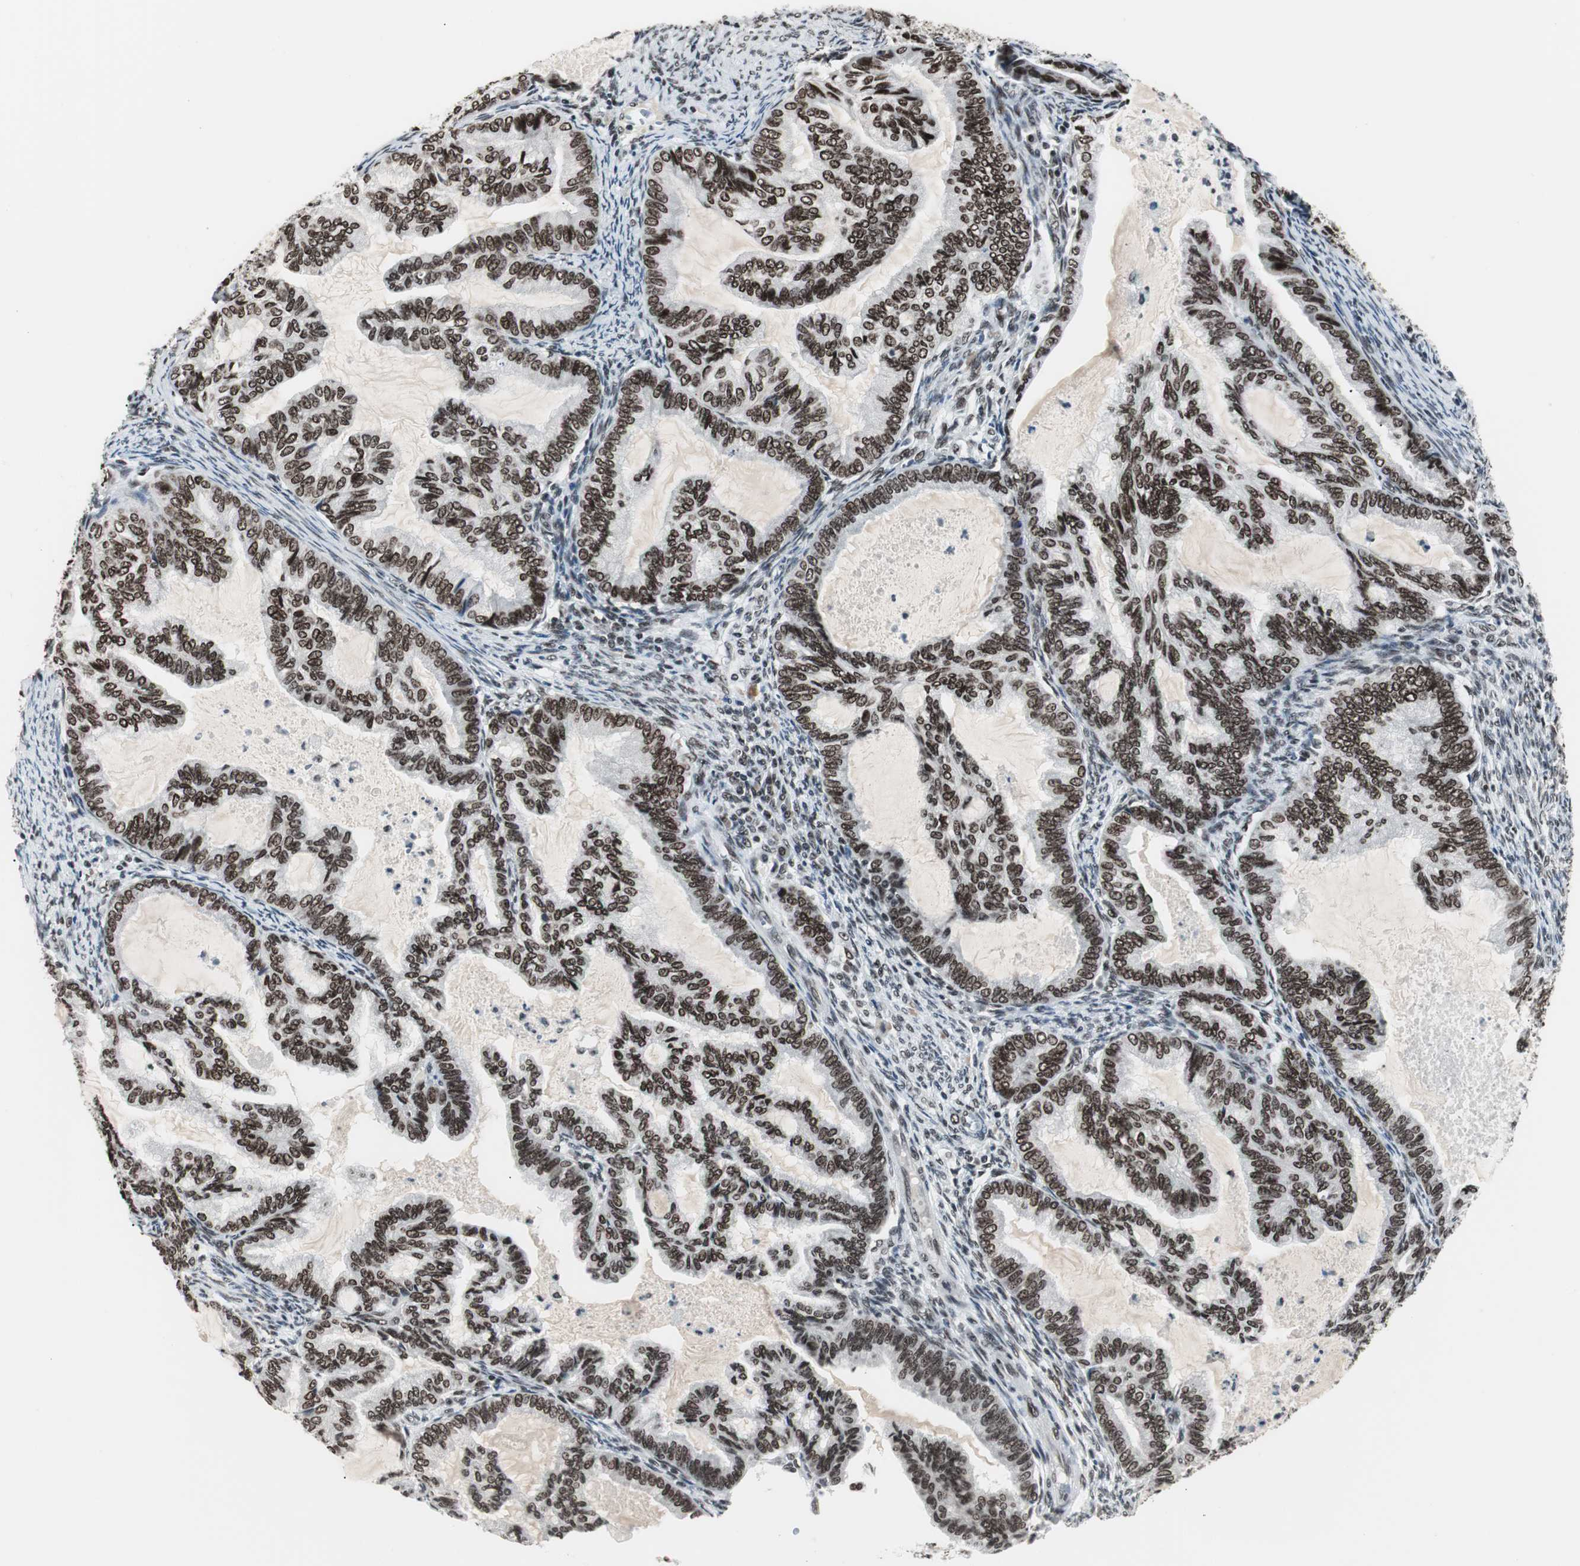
{"staining": {"intensity": "strong", "quantity": ">75%", "location": "nuclear"}, "tissue": "cervical cancer", "cell_type": "Tumor cells", "image_type": "cancer", "snomed": [{"axis": "morphology", "description": "Normal tissue, NOS"}, {"axis": "morphology", "description": "Adenocarcinoma, NOS"}, {"axis": "topography", "description": "Cervix"}, {"axis": "topography", "description": "Endometrium"}], "caption": "This is a histology image of immunohistochemistry staining of cervical cancer (adenocarcinoma), which shows strong positivity in the nuclear of tumor cells.", "gene": "XRCC1", "patient": {"sex": "female", "age": 86}}